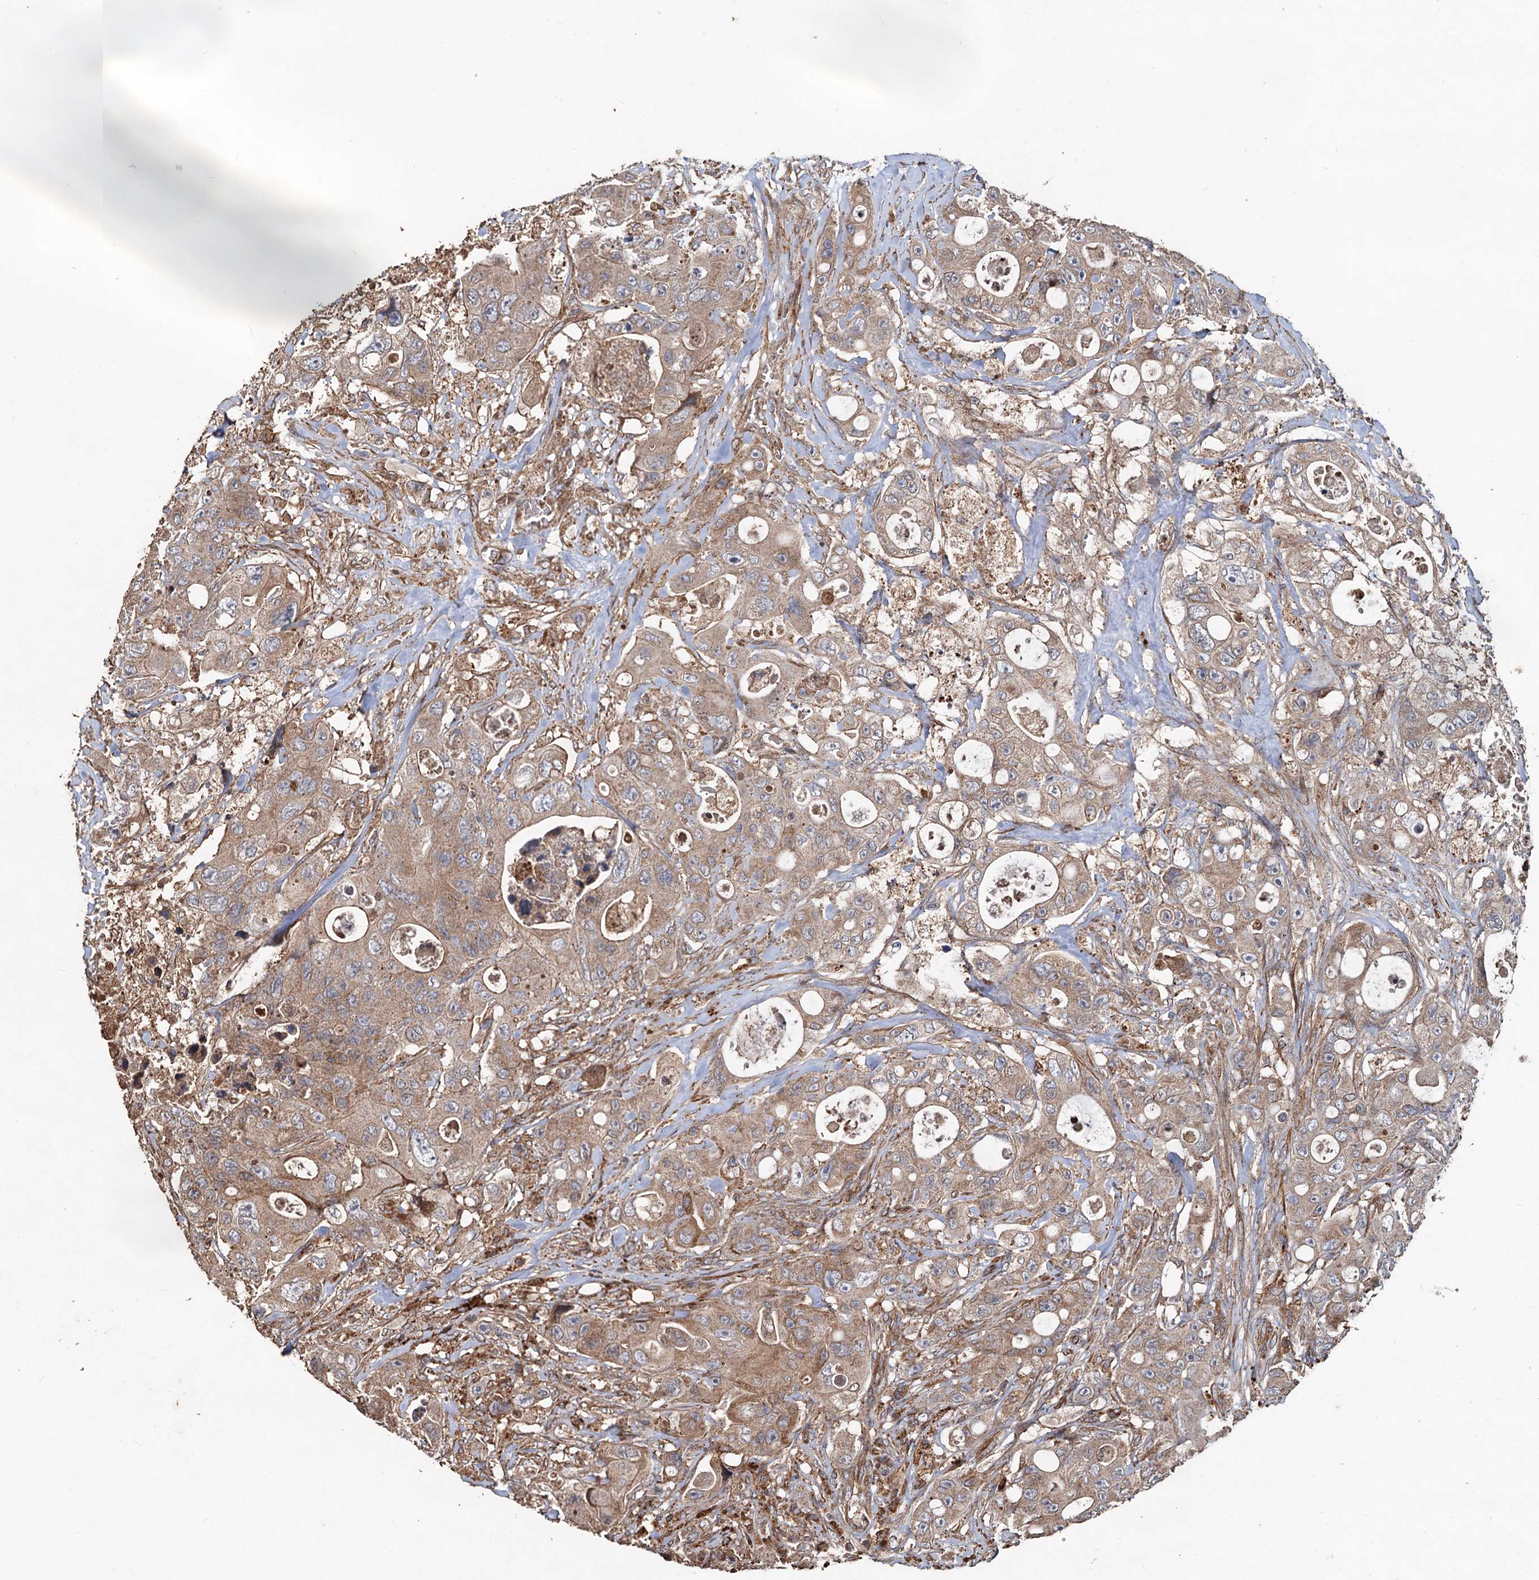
{"staining": {"intensity": "moderate", "quantity": ">75%", "location": "cytoplasmic/membranous"}, "tissue": "colorectal cancer", "cell_type": "Tumor cells", "image_type": "cancer", "snomed": [{"axis": "morphology", "description": "Adenocarcinoma, NOS"}, {"axis": "topography", "description": "Colon"}], "caption": "Immunohistochemical staining of adenocarcinoma (colorectal) reveals medium levels of moderate cytoplasmic/membranous protein positivity in about >75% of tumor cells.", "gene": "NOTCH2NLA", "patient": {"sex": "female", "age": 46}}